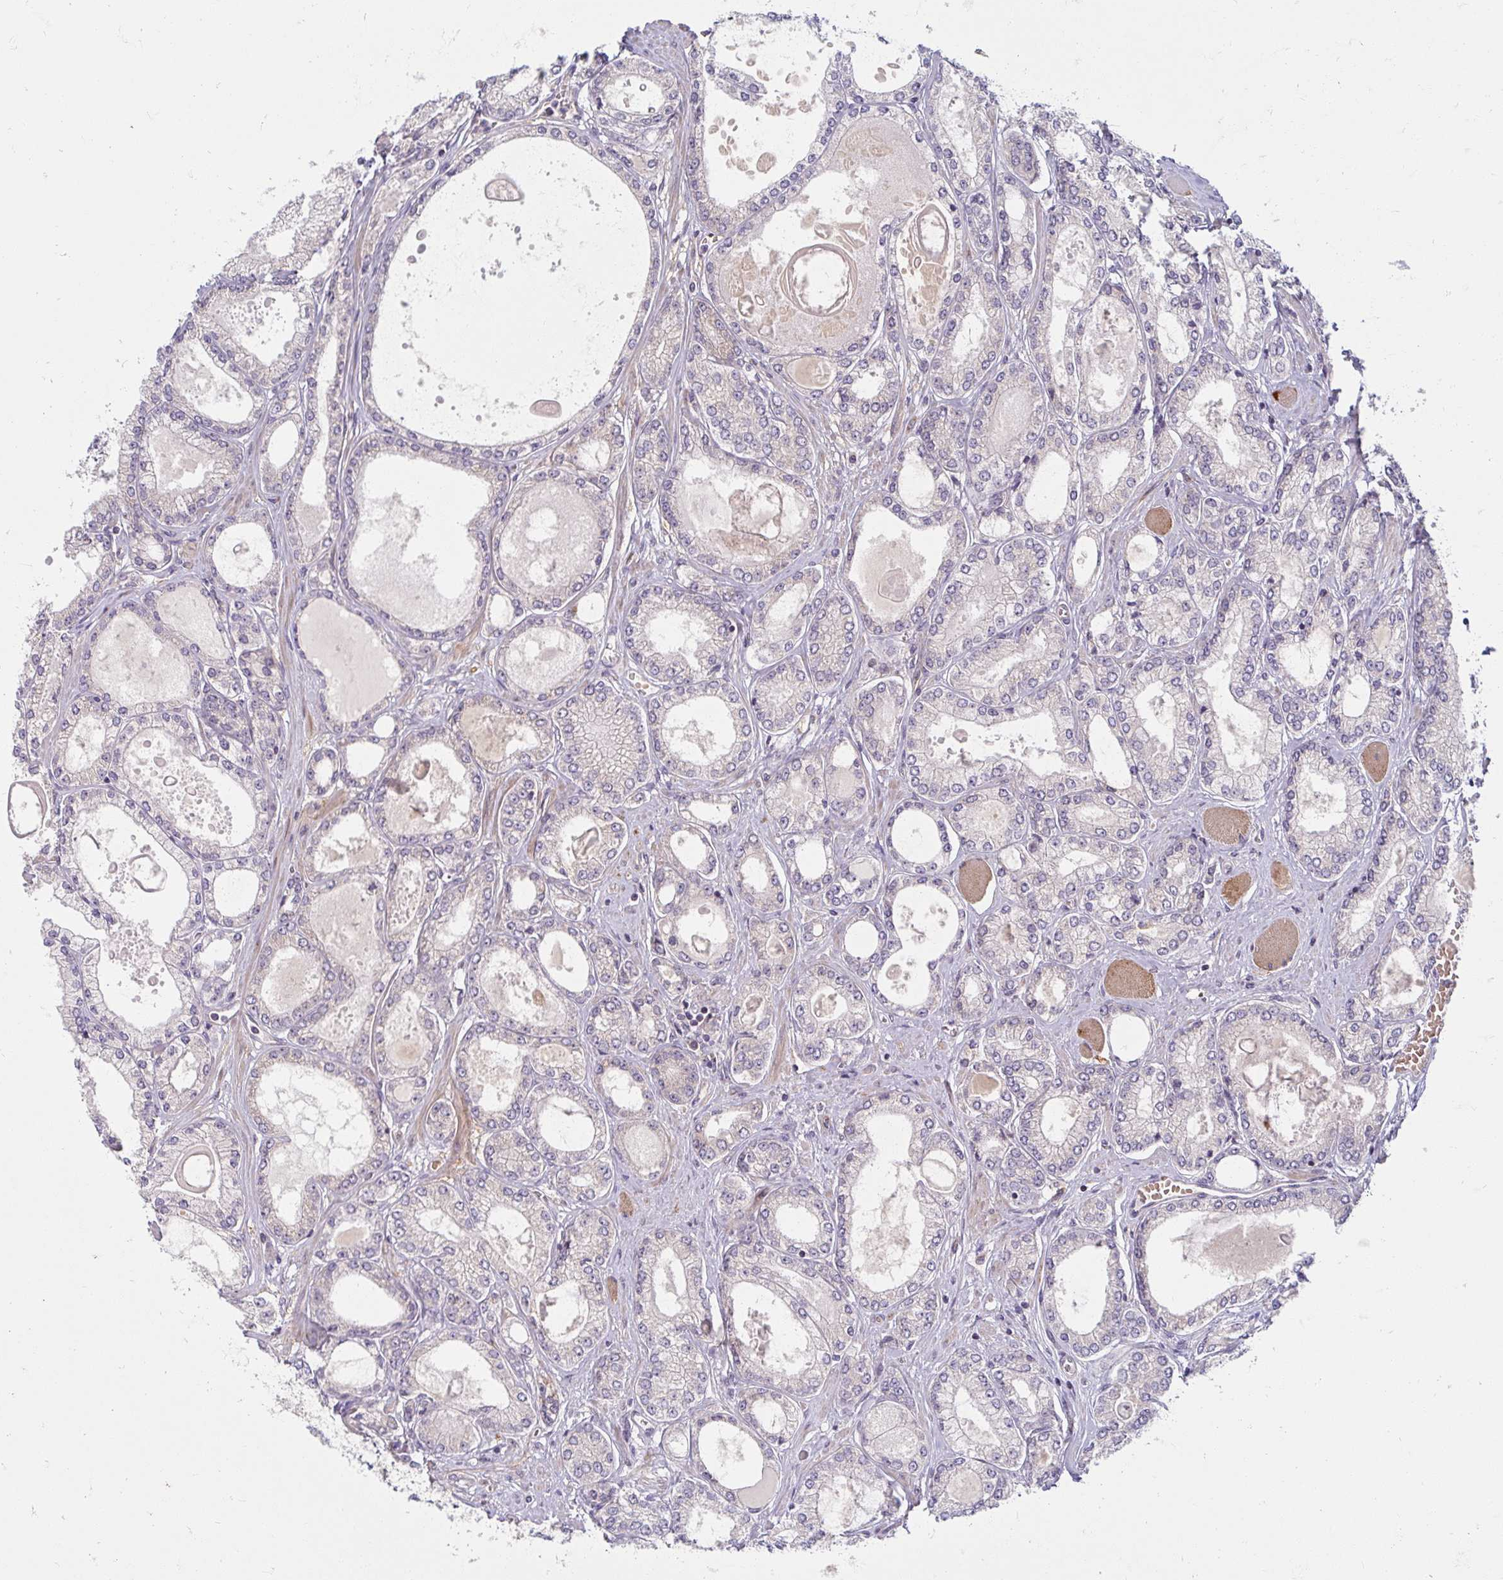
{"staining": {"intensity": "negative", "quantity": "none", "location": "none"}, "tissue": "prostate cancer", "cell_type": "Tumor cells", "image_type": "cancer", "snomed": [{"axis": "morphology", "description": "Adenocarcinoma, High grade"}, {"axis": "topography", "description": "Prostate"}], "caption": "This is a histopathology image of immunohistochemistry staining of prostate high-grade adenocarcinoma, which shows no positivity in tumor cells. (DAB (3,3'-diaminobenzidine) immunohistochemistry (IHC) with hematoxylin counter stain).", "gene": "SKP2", "patient": {"sex": "male", "age": 68}}